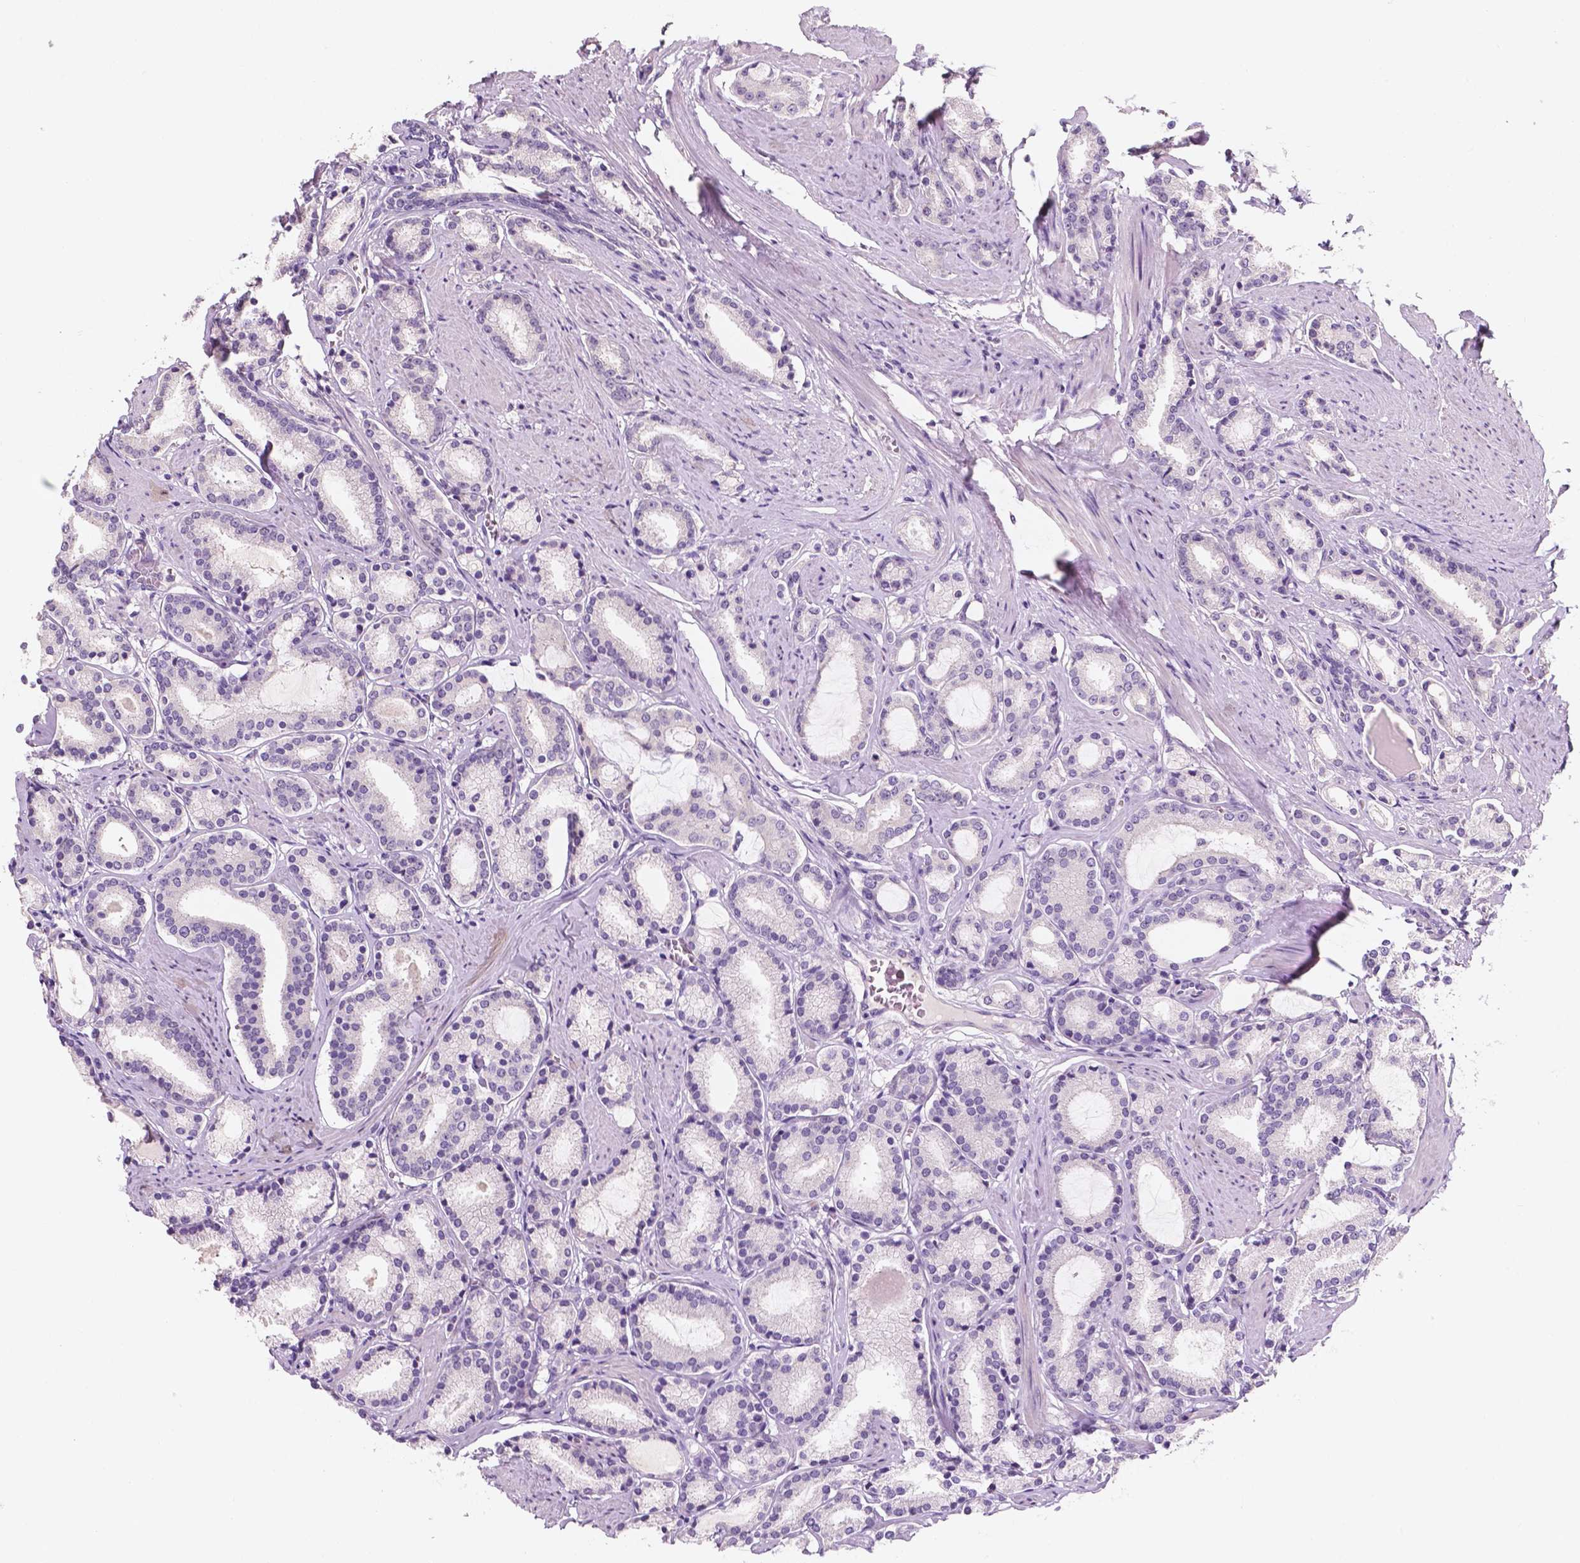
{"staining": {"intensity": "negative", "quantity": "none", "location": "none"}, "tissue": "prostate cancer", "cell_type": "Tumor cells", "image_type": "cancer", "snomed": [{"axis": "morphology", "description": "Adenocarcinoma, High grade"}, {"axis": "topography", "description": "Prostate"}], "caption": "A photomicrograph of human prostate cancer is negative for staining in tumor cells.", "gene": "TAL1", "patient": {"sex": "male", "age": 63}}